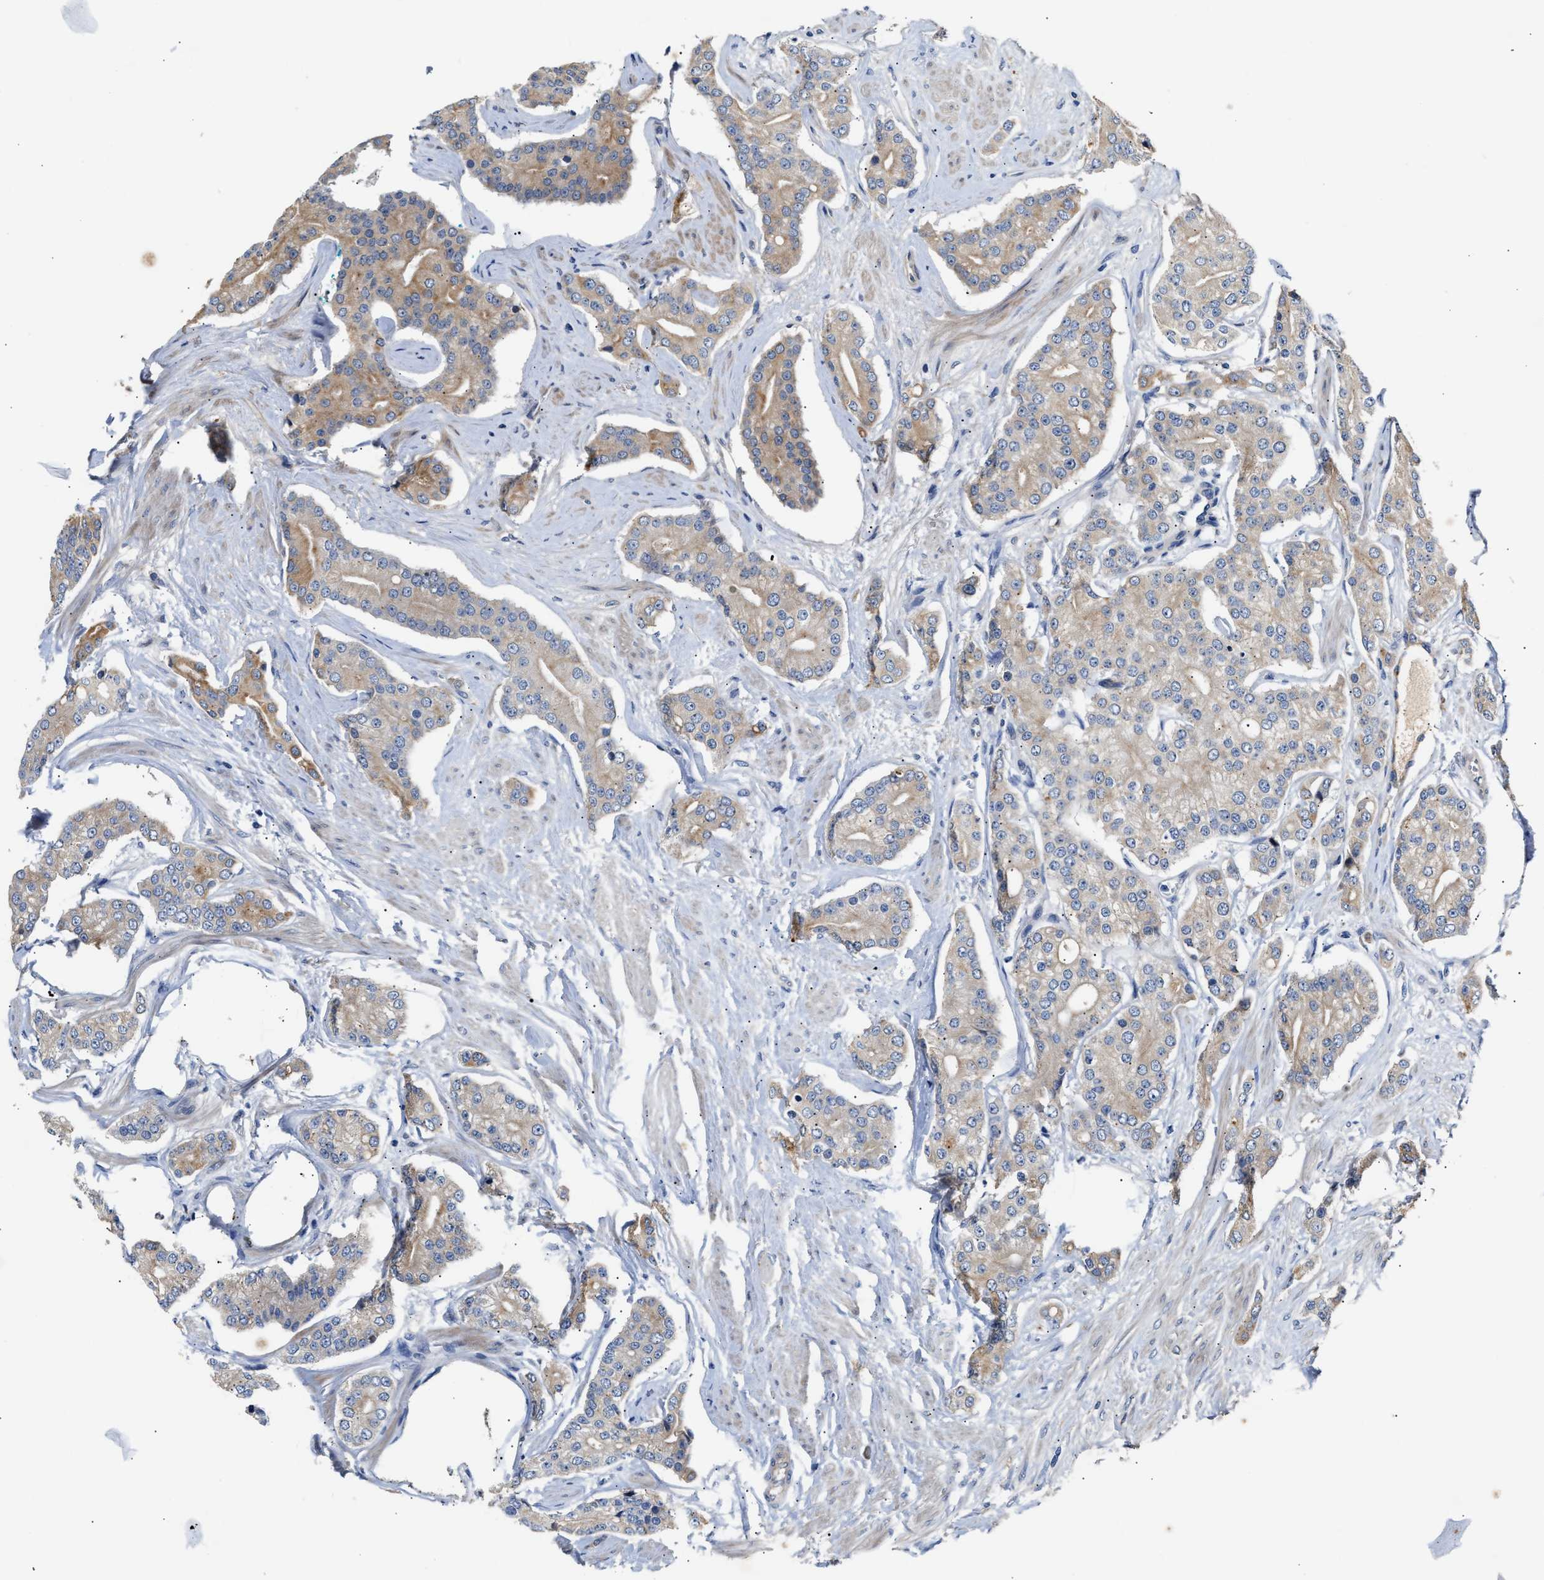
{"staining": {"intensity": "weak", "quantity": "25%-75%", "location": "cytoplasmic/membranous"}, "tissue": "prostate cancer", "cell_type": "Tumor cells", "image_type": "cancer", "snomed": [{"axis": "morphology", "description": "Adenocarcinoma, High grade"}, {"axis": "topography", "description": "Prostate"}], "caption": "Brown immunohistochemical staining in human prostate adenocarcinoma (high-grade) shows weak cytoplasmic/membranous staining in about 25%-75% of tumor cells. Immunohistochemistry stains the protein of interest in brown and the nuclei are stained blue.", "gene": "CCDC146", "patient": {"sex": "male", "age": 71}}